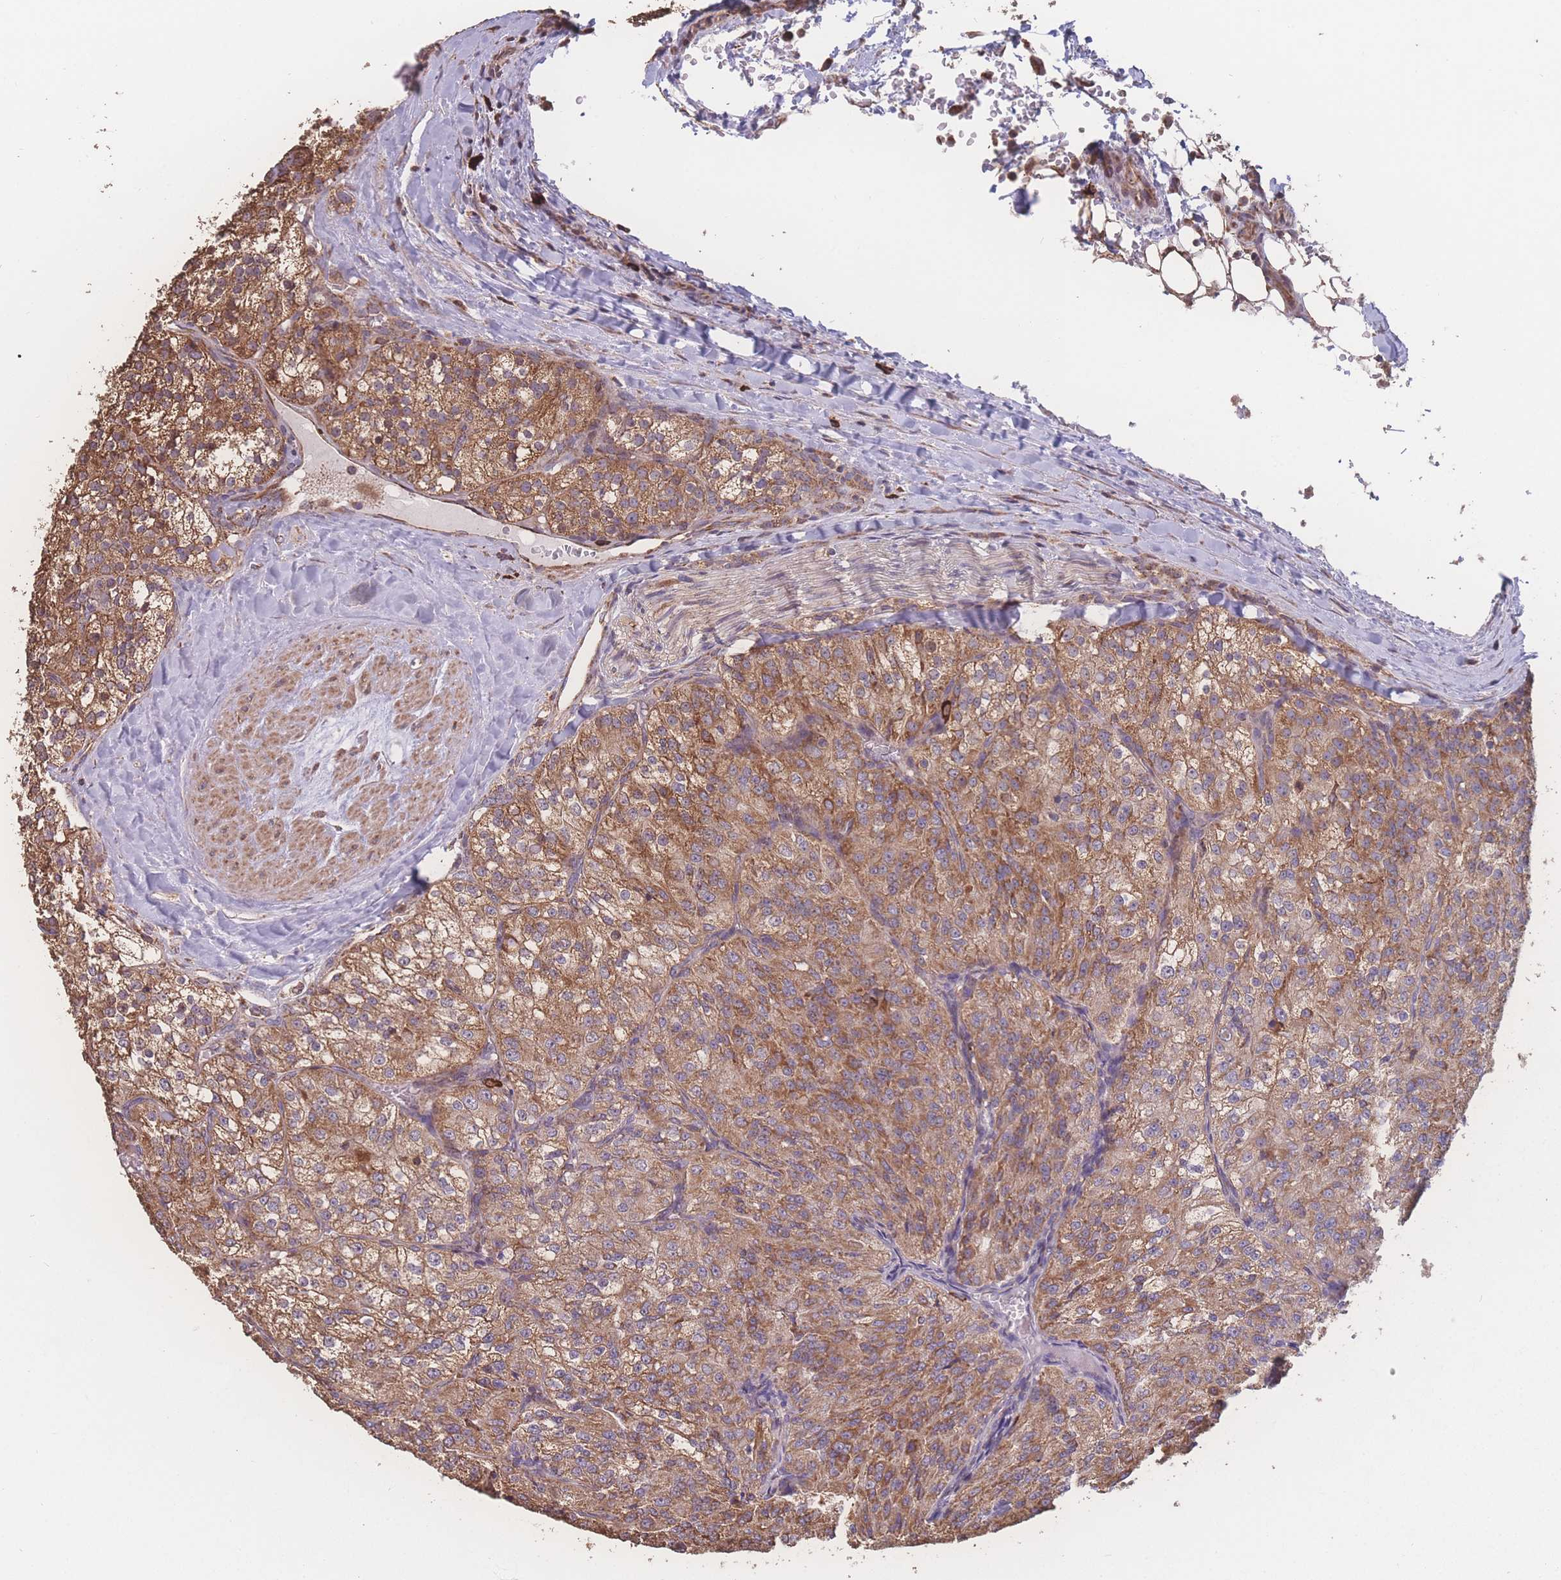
{"staining": {"intensity": "moderate", "quantity": ">75%", "location": "cytoplasmic/membranous"}, "tissue": "renal cancer", "cell_type": "Tumor cells", "image_type": "cancer", "snomed": [{"axis": "morphology", "description": "Adenocarcinoma, NOS"}, {"axis": "topography", "description": "Kidney"}], "caption": "Immunohistochemical staining of renal adenocarcinoma reveals medium levels of moderate cytoplasmic/membranous expression in about >75% of tumor cells. The staining is performed using DAB (3,3'-diaminobenzidine) brown chromogen to label protein expression. The nuclei are counter-stained blue using hematoxylin.", "gene": "SGSM3", "patient": {"sex": "female", "age": 63}}